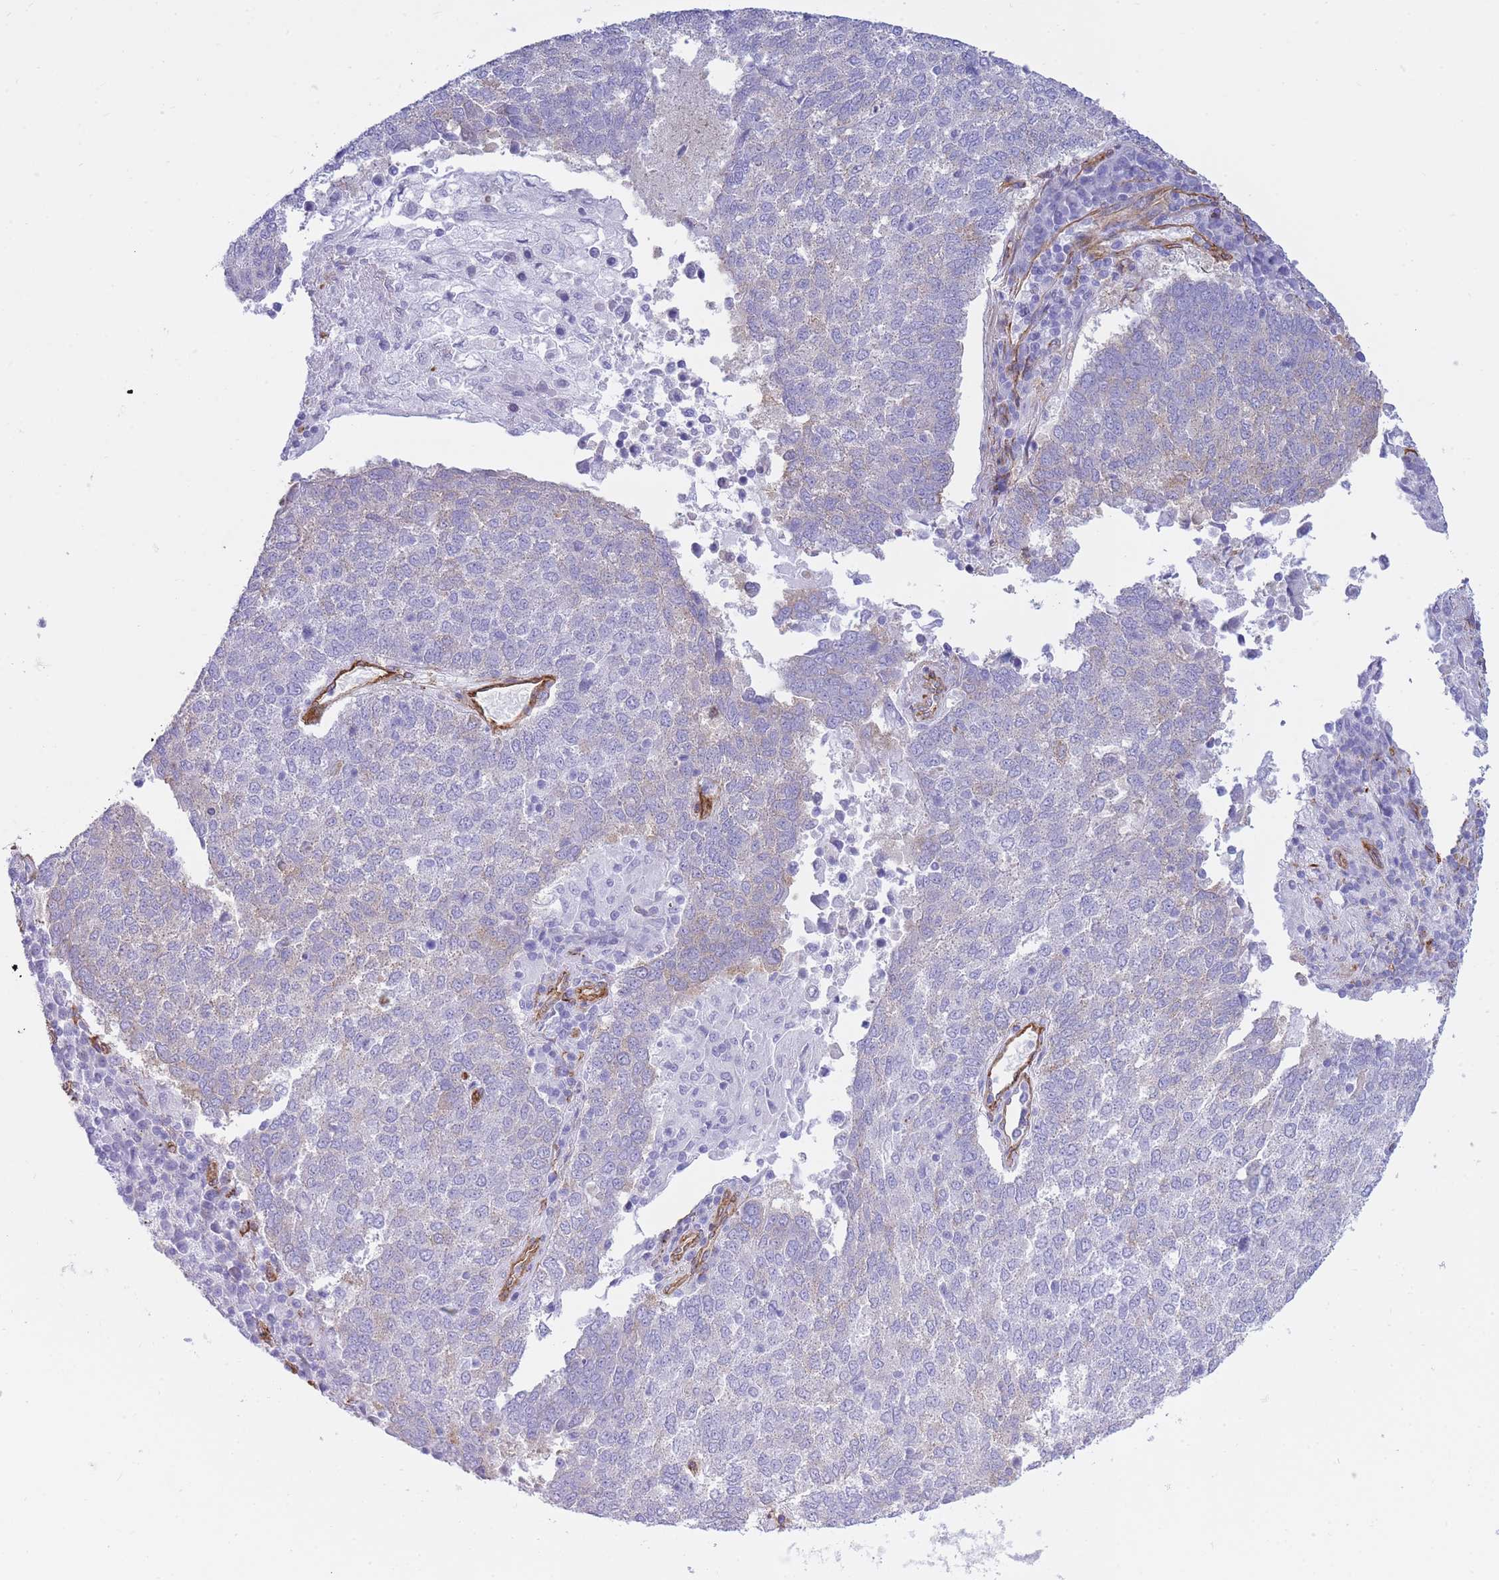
{"staining": {"intensity": "negative", "quantity": "none", "location": "none"}, "tissue": "lung cancer", "cell_type": "Tumor cells", "image_type": "cancer", "snomed": [{"axis": "morphology", "description": "Squamous cell carcinoma, NOS"}, {"axis": "topography", "description": "Lung"}], "caption": "DAB immunohistochemical staining of lung squamous cell carcinoma displays no significant staining in tumor cells.", "gene": "CAVIN1", "patient": {"sex": "male", "age": 73}}